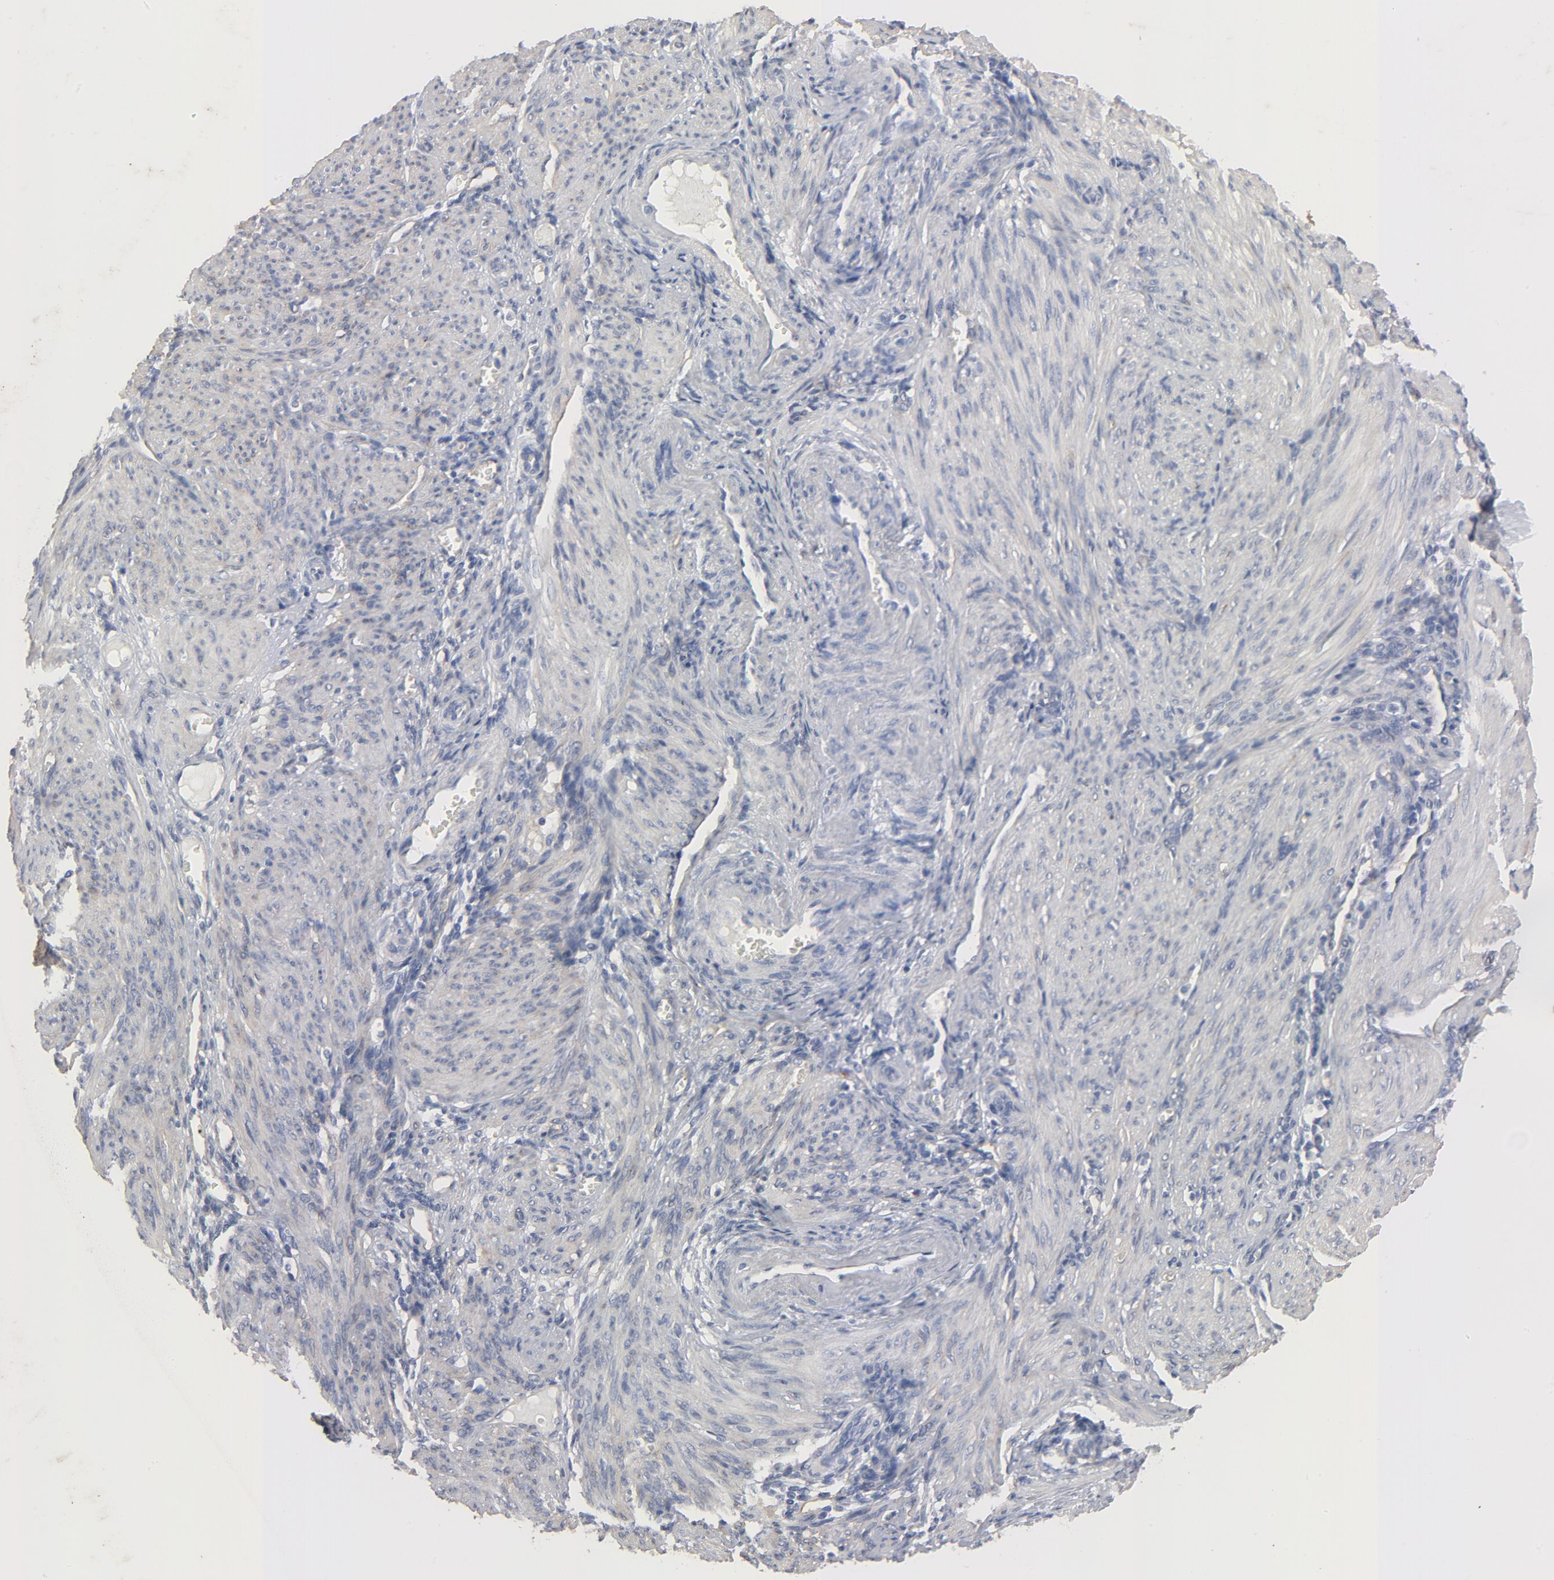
{"staining": {"intensity": "negative", "quantity": "none", "location": "none"}, "tissue": "endometrium", "cell_type": "Cells in endometrial stroma", "image_type": "normal", "snomed": [{"axis": "morphology", "description": "Normal tissue, NOS"}, {"axis": "topography", "description": "Endometrium"}], "caption": "Immunohistochemistry micrograph of benign endometrium stained for a protein (brown), which exhibits no positivity in cells in endometrial stroma.", "gene": "KDR", "patient": {"sex": "female", "age": 72}}